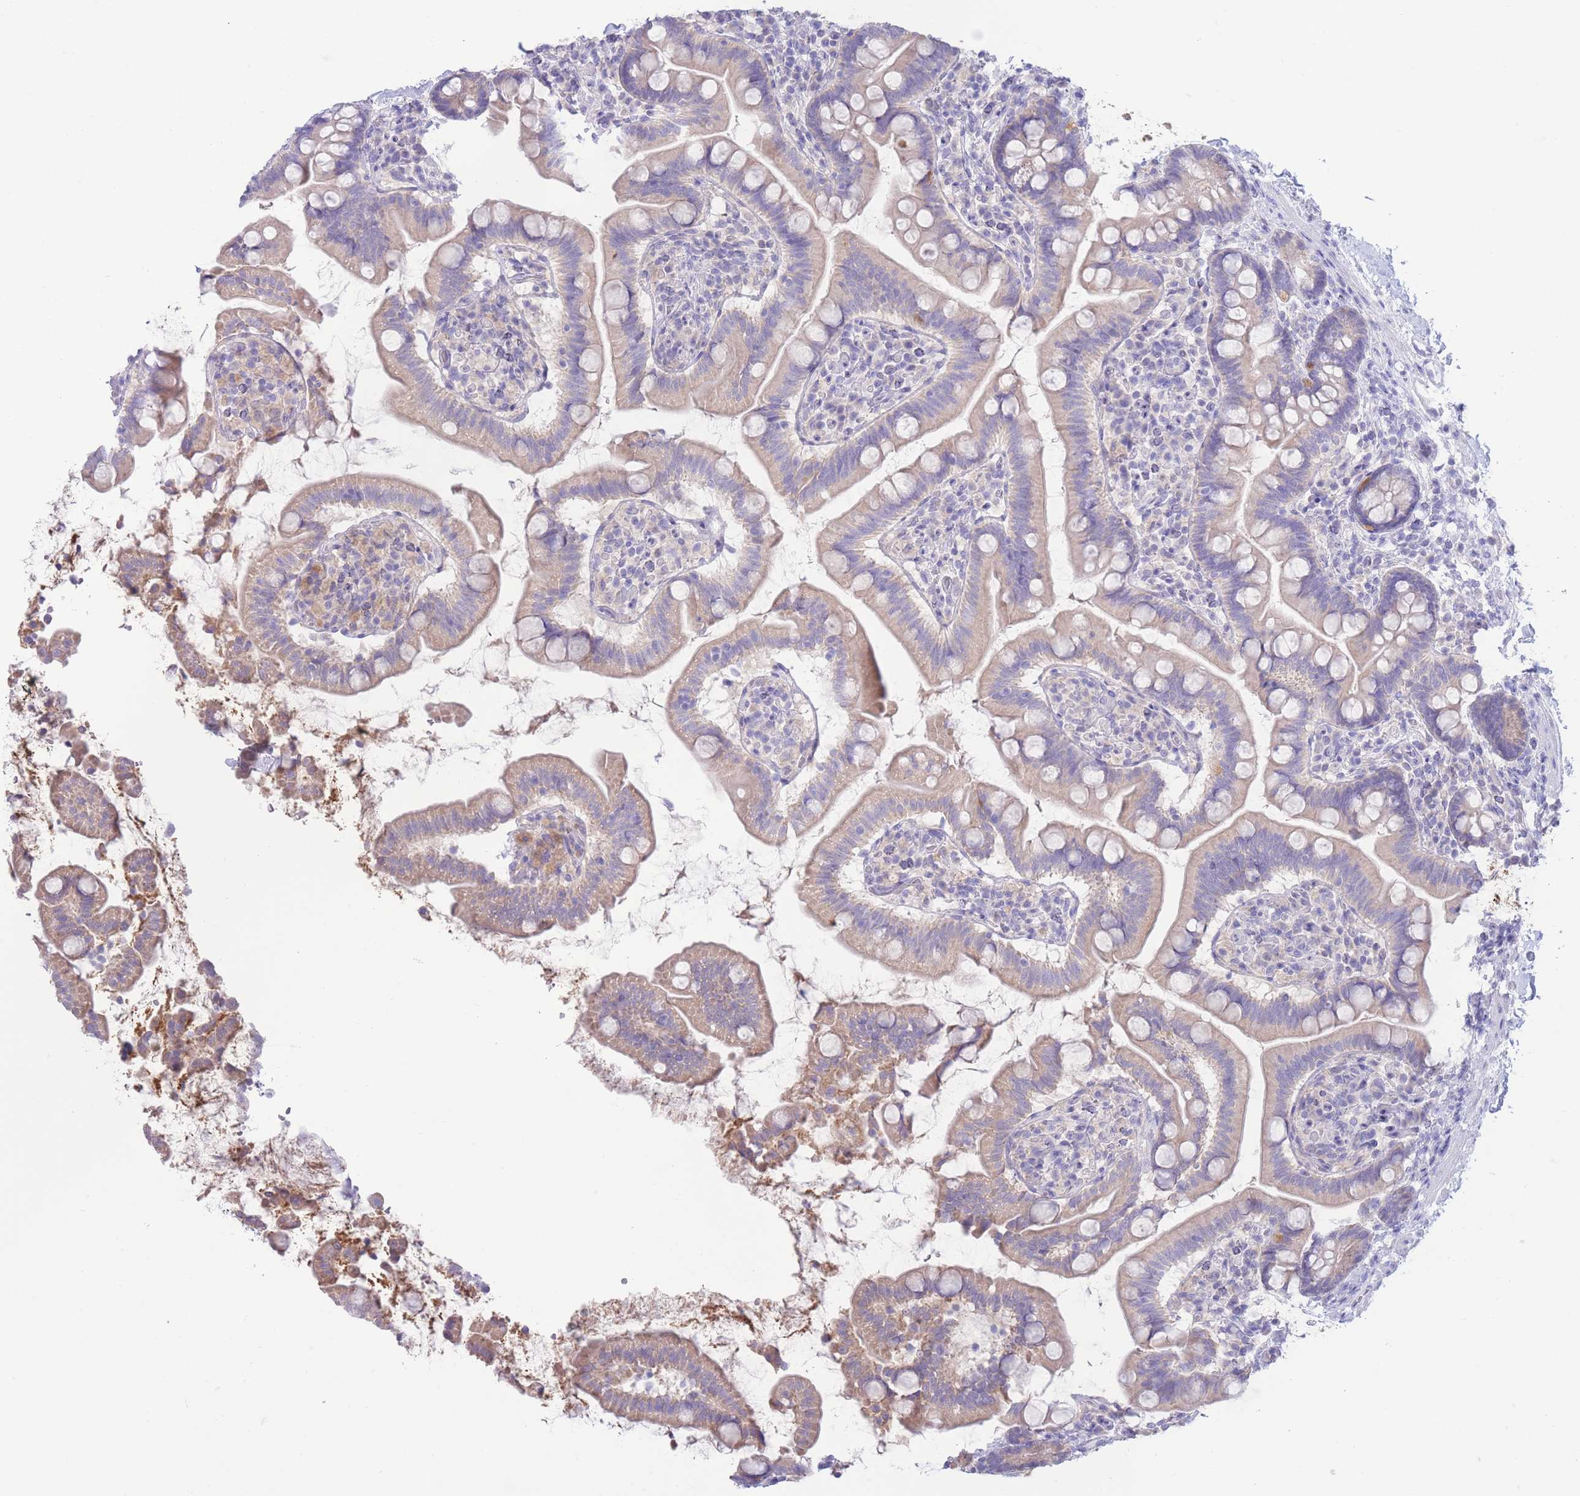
{"staining": {"intensity": "moderate", "quantity": "<25%", "location": "cytoplasmic/membranous"}, "tissue": "small intestine", "cell_type": "Glandular cells", "image_type": "normal", "snomed": [{"axis": "morphology", "description": "Normal tissue, NOS"}, {"axis": "topography", "description": "Small intestine"}], "caption": "Protein analysis of unremarkable small intestine reveals moderate cytoplasmic/membranous positivity in approximately <25% of glandular cells. (DAB (3,3'-diaminobenzidine) IHC, brown staining for protein, blue staining for nuclei).", "gene": "FAH", "patient": {"sex": "female", "age": 64}}